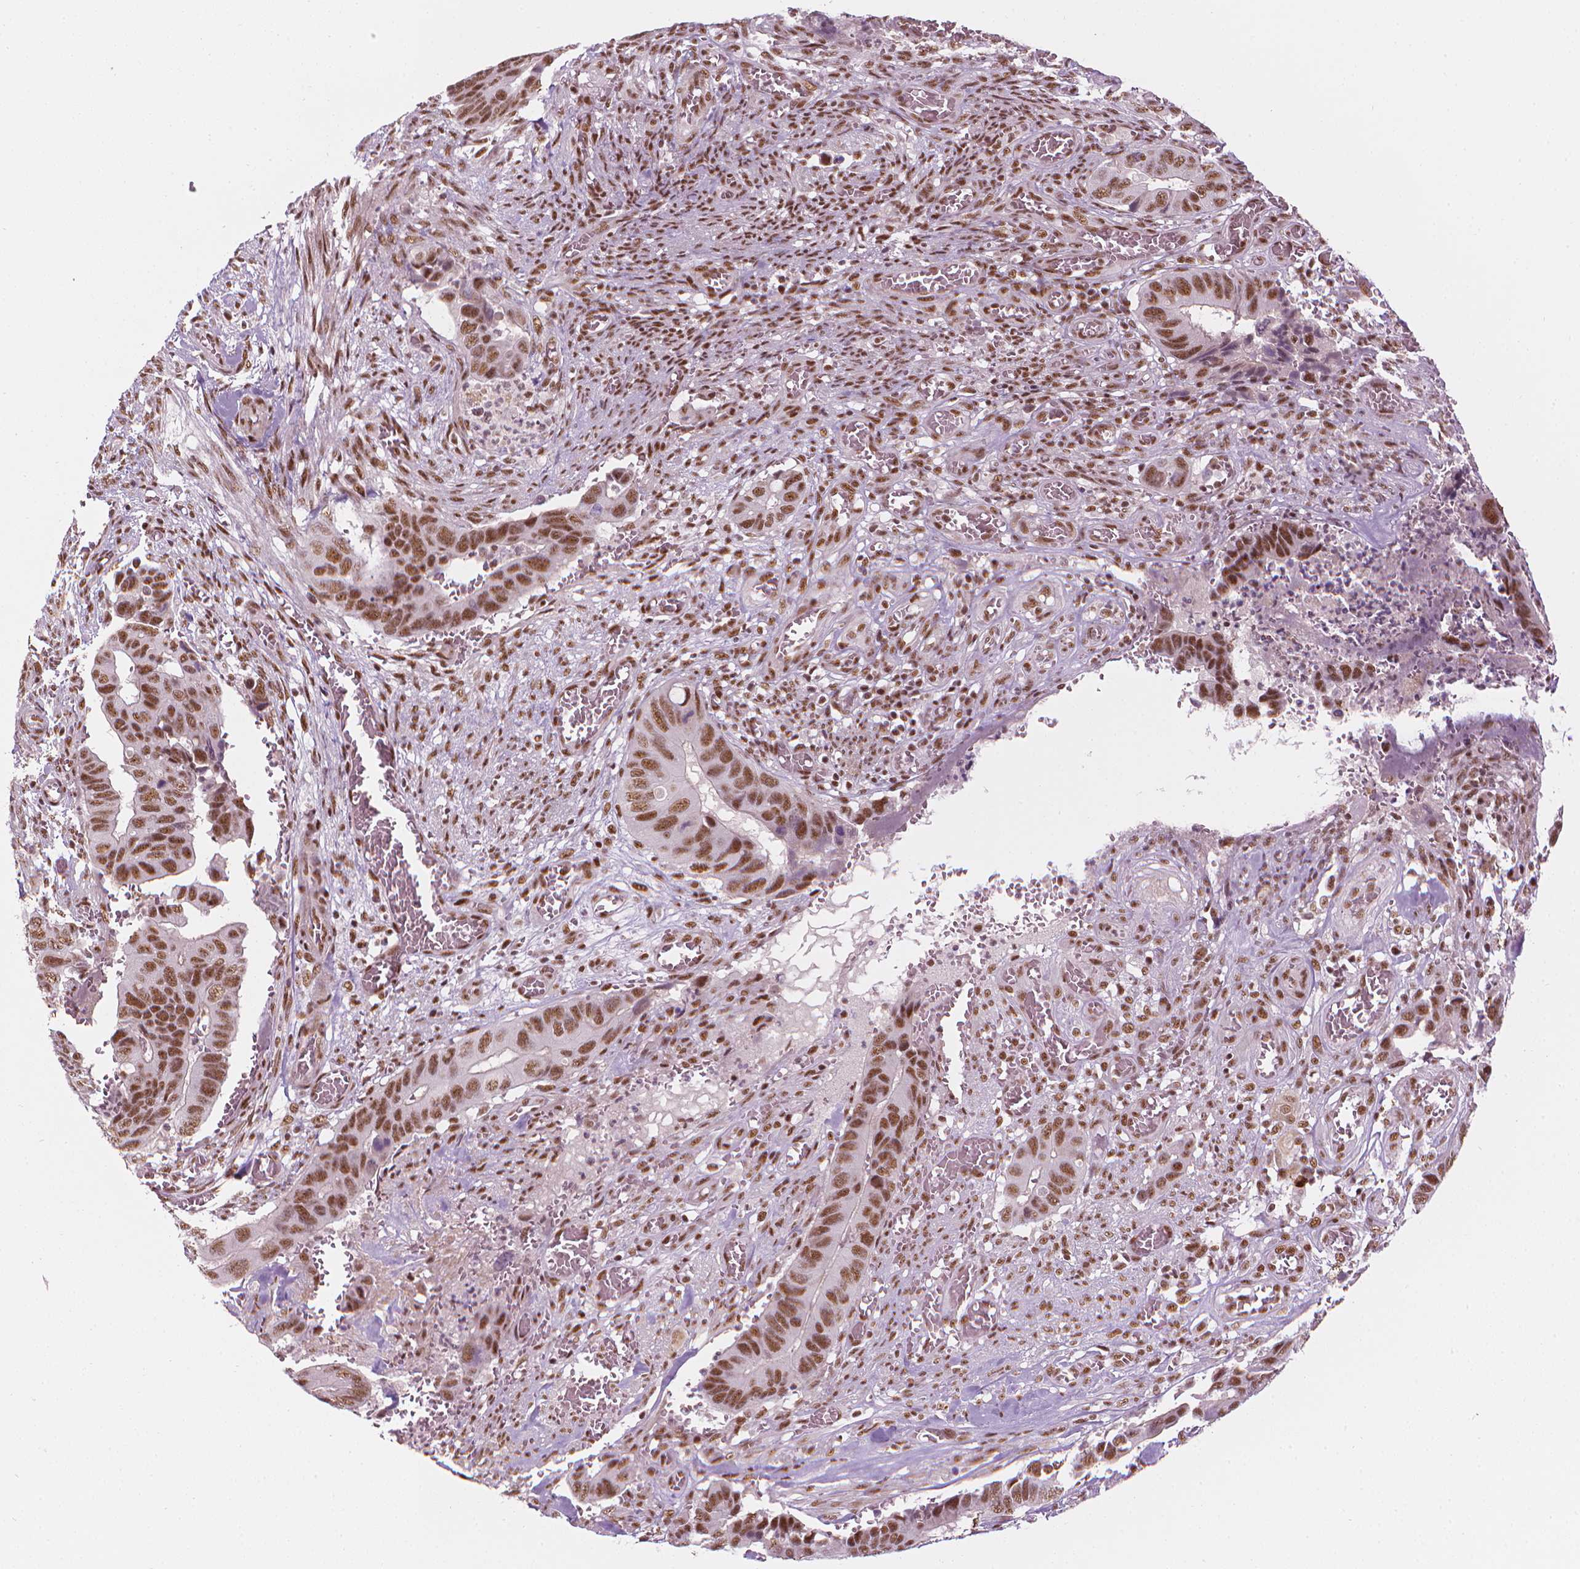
{"staining": {"intensity": "moderate", "quantity": ">75%", "location": "nuclear"}, "tissue": "colorectal cancer", "cell_type": "Tumor cells", "image_type": "cancer", "snomed": [{"axis": "morphology", "description": "Adenocarcinoma, NOS"}, {"axis": "topography", "description": "Colon"}], "caption": "This image reveals immunohistochemistry (IHC) staining of human colorectal adenocarcinoma, with medium moderate nuclear staining in approximately >75% of tumor cells.", "gene": "ELF2", "patient": {"sex": "male", "age": 49}}